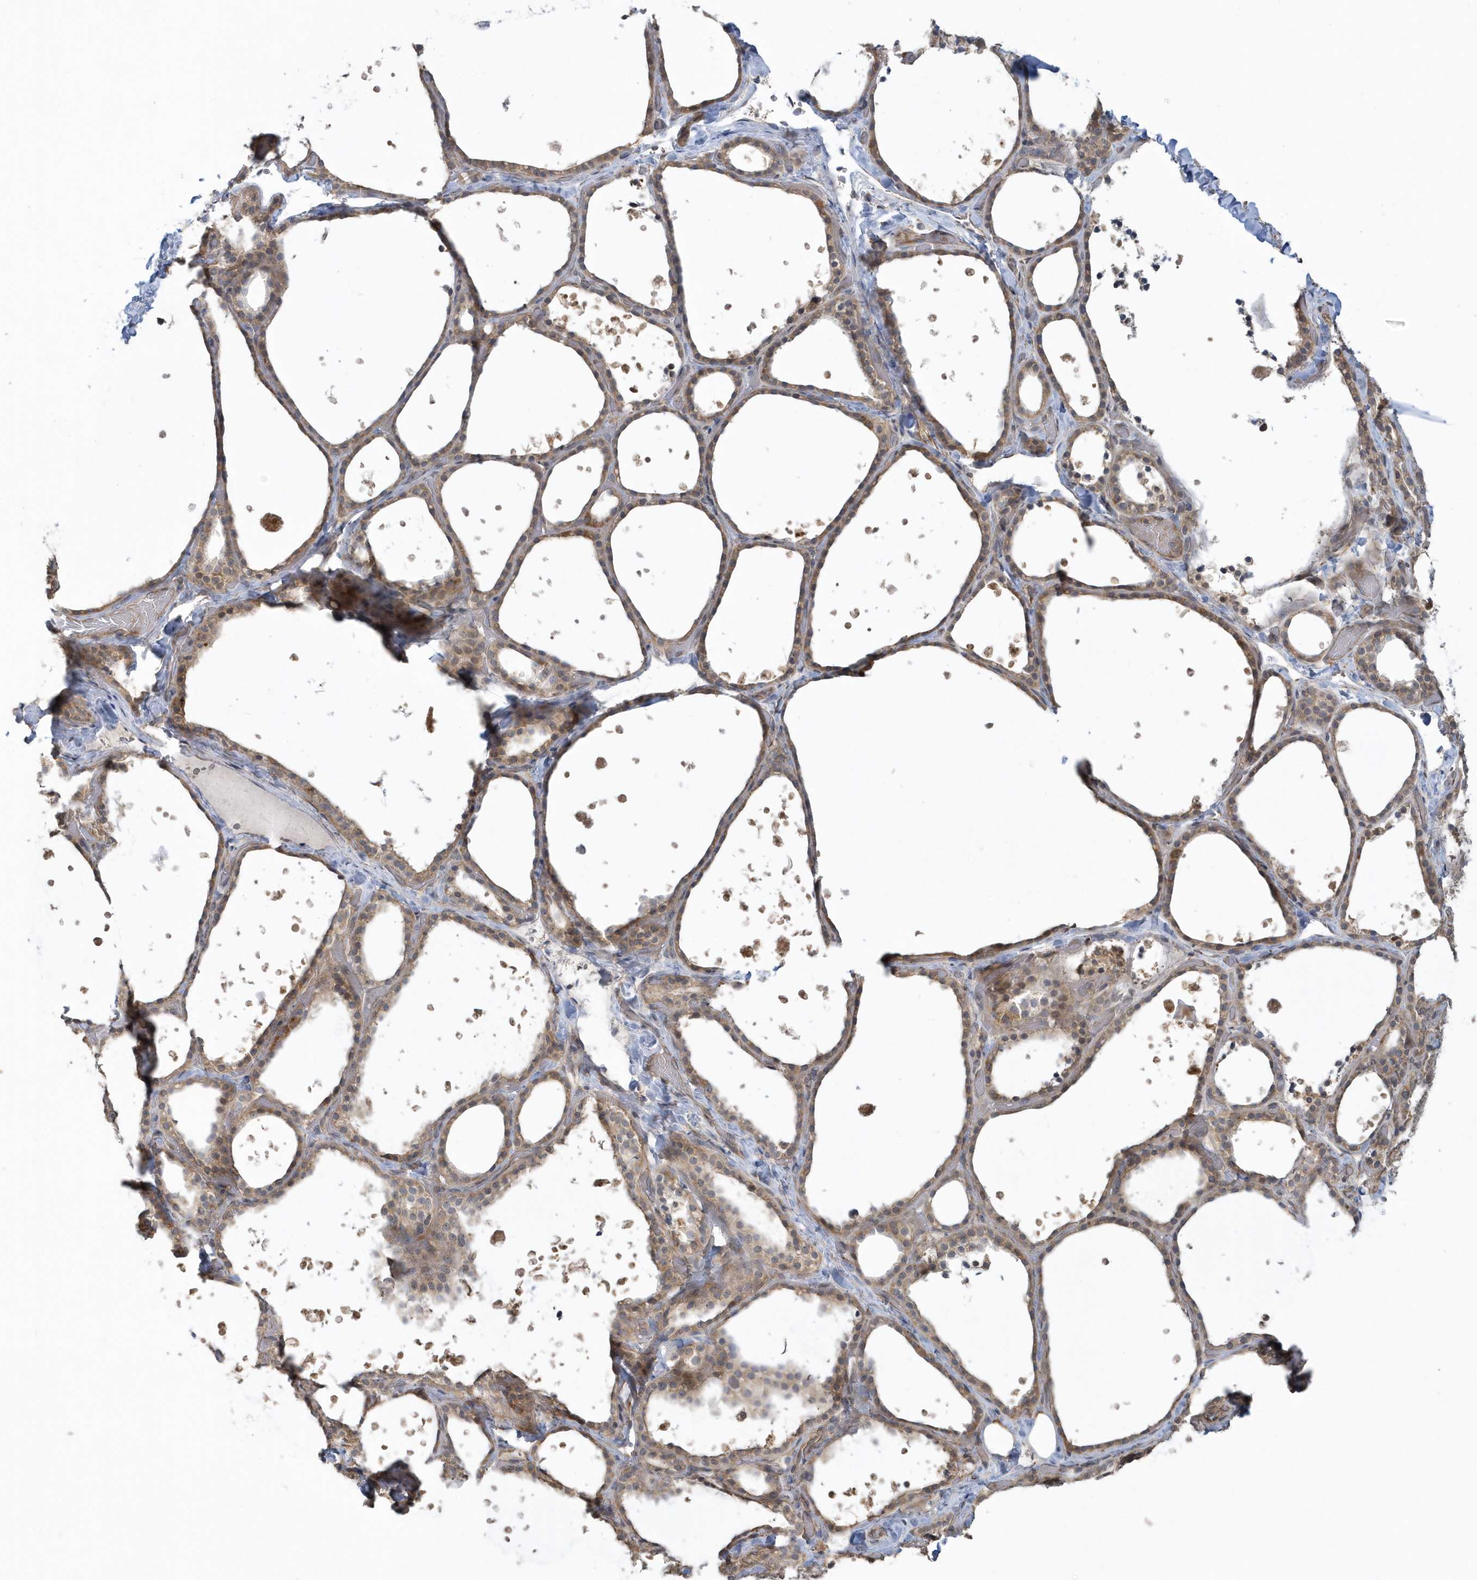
{"staining": {"intensity": "weak", "quantity": "25%-75%", "location": "cytoplasmic/membranous"}, "tissue": "thyroid gland", "cell_type": "Glandular cells", "image_type": "normal", "snomed": [{"axis": "morphology", "description": "Normal tissue, NOS"}, {"axis": "topography", "description": "Thyroid gland"}], "caption": "Immunohistochemical staining of benign thyroid gland demonstrates low levels of weak cytoplasmic/membranous expression in about 25%-75% of glandular cells. (Brightfield microscopy of DAB IHC at high magnification).", "gene": "THG1L", "patient": {"sex": "female", "age": 44}}